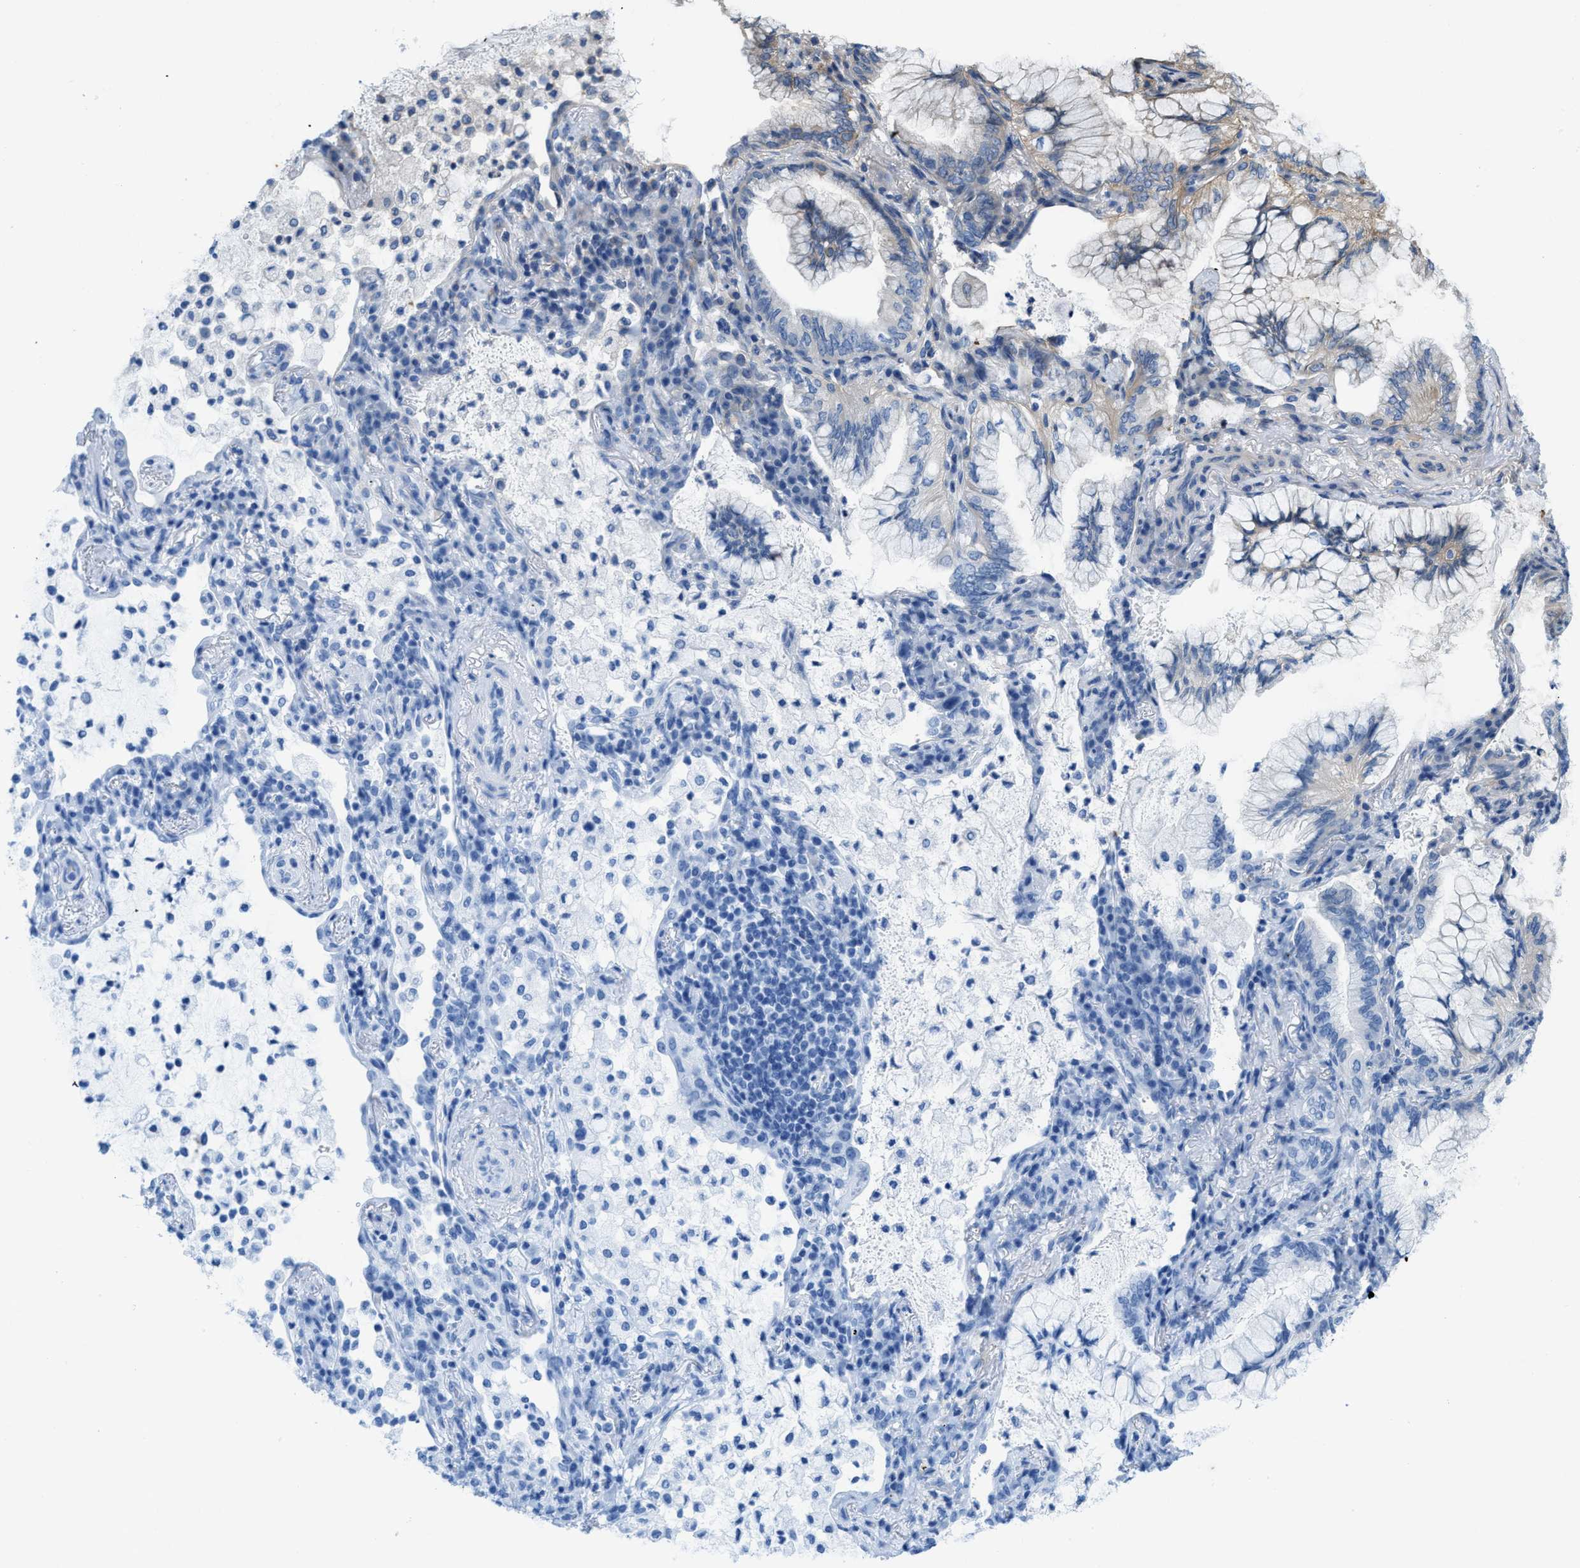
{"staining": {"intensity": "weak", "quantity": ">75%", "location": "cytoplasmic/membranous"}, "tissue": "lung cancer", "cell_type": "Tumor cells", "image_type": "cancer", "snomed": [{"axis": "morphology", "description": "Adenocarcinoma, NOS"}, {"axis": "topography", "description": "Lung"}], "caption": "Tumor cells display low levels of weak cytoplasmic/membranous expression in about >75% of cells in adenocarcinoma (lung).", "gene": "MYO18A", "patient": {"sex": "female", "age": 70}}